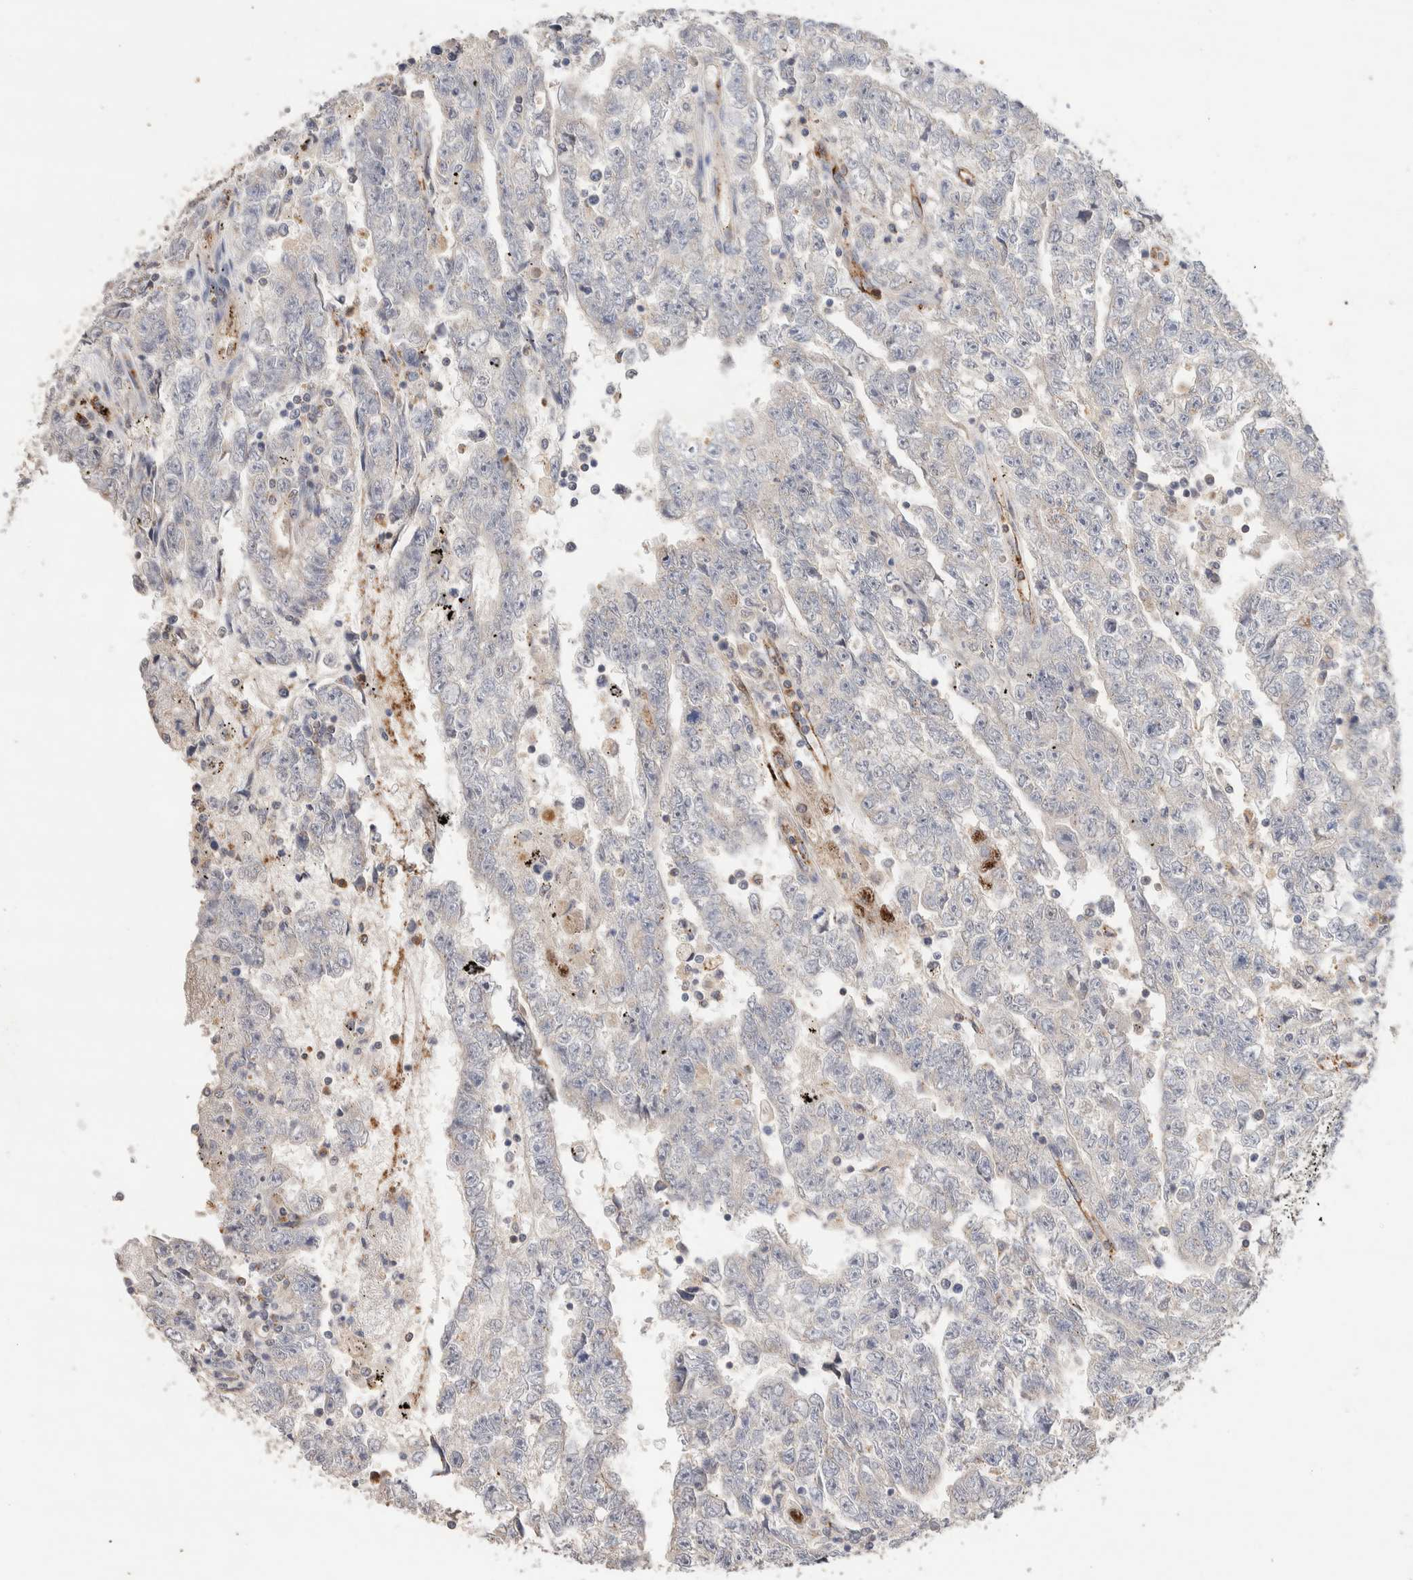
{"staining": {"intensity": "negative", "quantity": "none", "location": "none"}, "tissue": "testis cancer", "cell_type": "Tumor cells", "image_type": "cancer", "snomed": [{"axis": "morphology", "description": "Carcinoma, Embryonal, NOS"}, {"axis": "topography", "description": "Testis"}], "caption": "Tumor cells show no significant protein expression in testis cancer.", "gene": "NSMAF", "patient": {"sex": "male", "age": 25}}